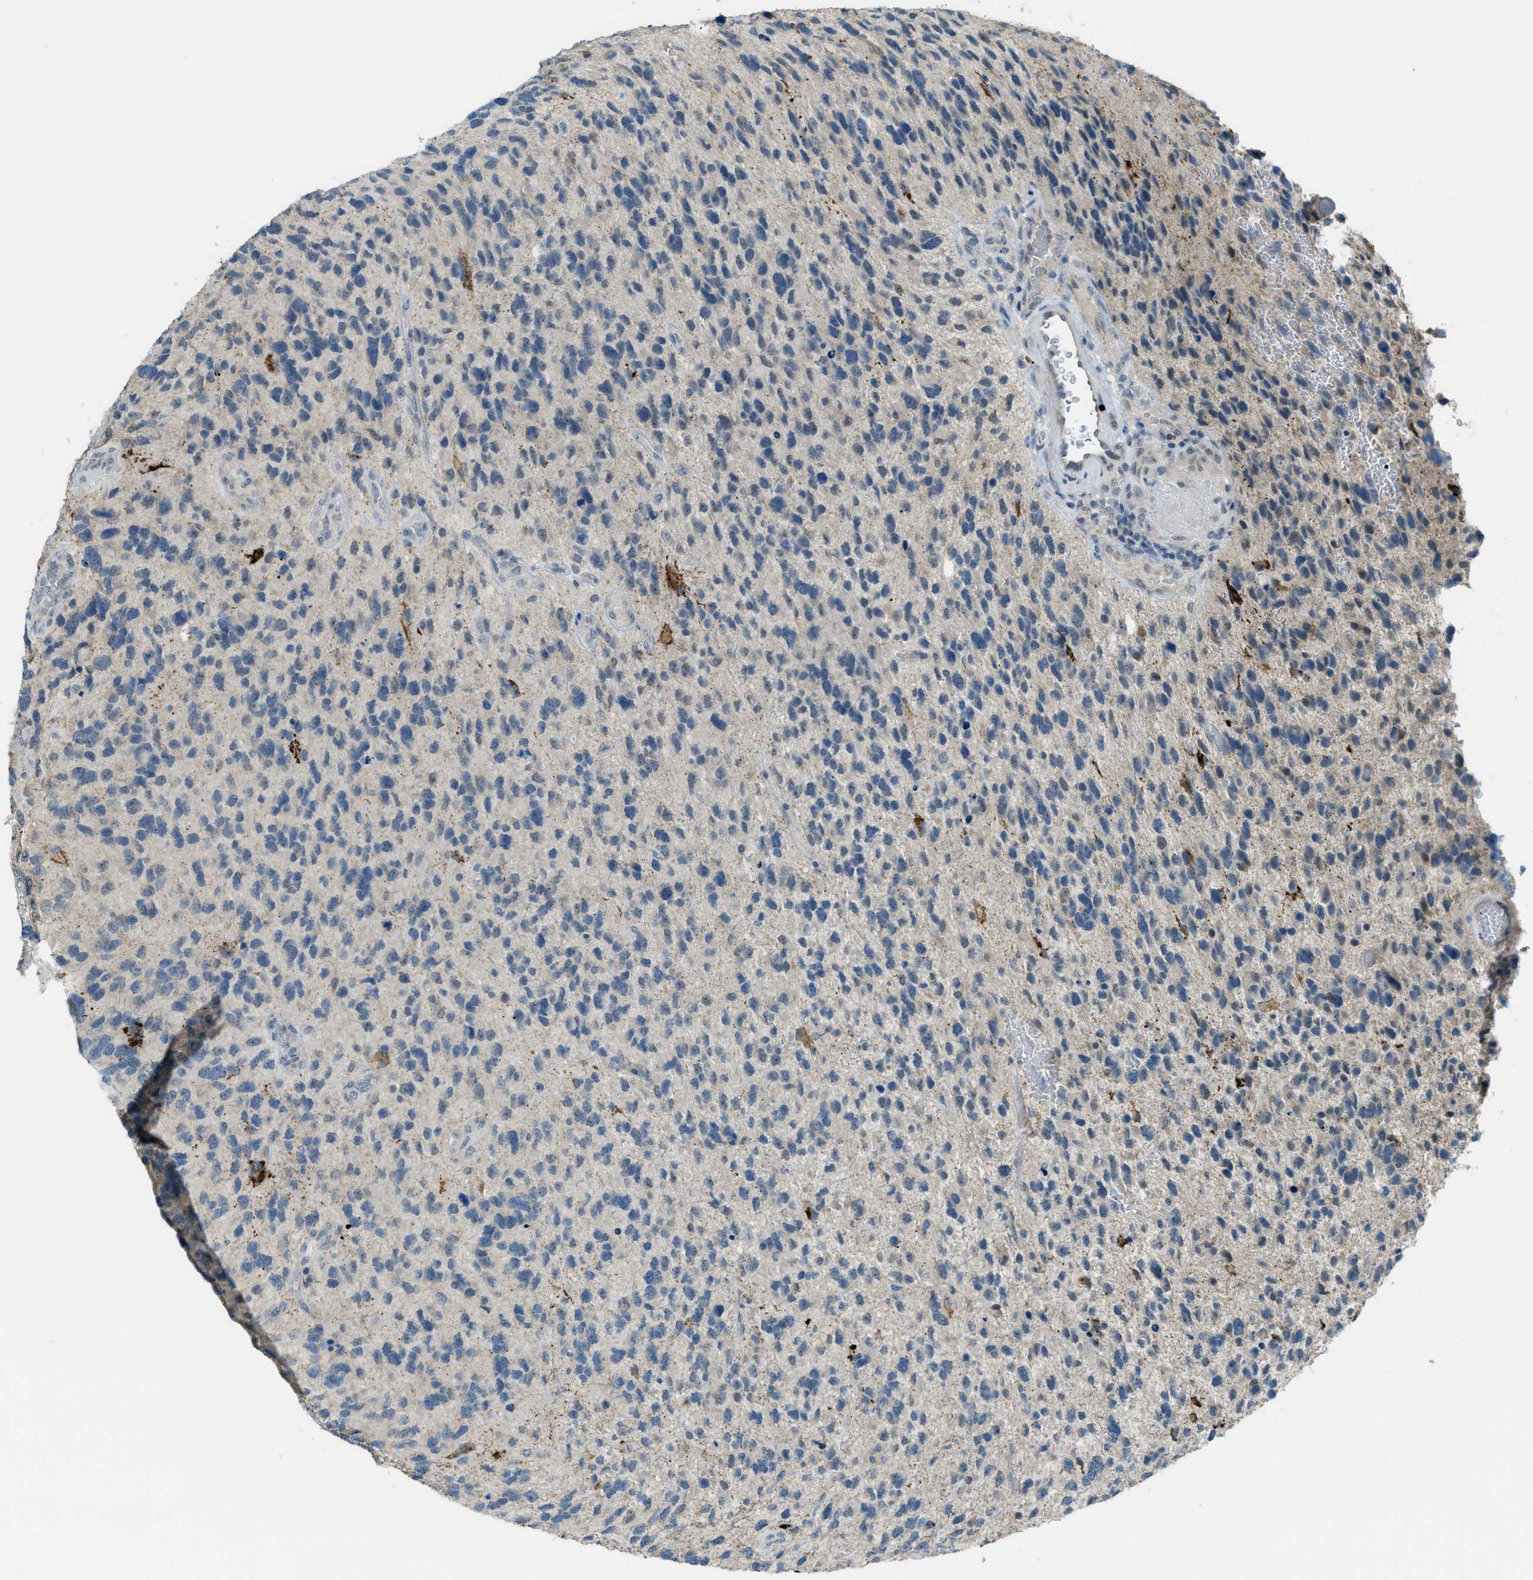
{"staining": {"intensity": "negative", "quantity": "none", "location": "none"}, "tissue": "glioma", "cell_type": "Tumor cells", "image_type": "cancer", "snomed": [{"axis": "morphology", "description": "Glioma, malignant, High grade"}, {"axis": "topography", "description": "Brain"}], "caption": "Protein analysis of glioma reveals no significant expression in tumor cells.", "gene": "CDON", "patient": {"sex": "female", "age": 58}}